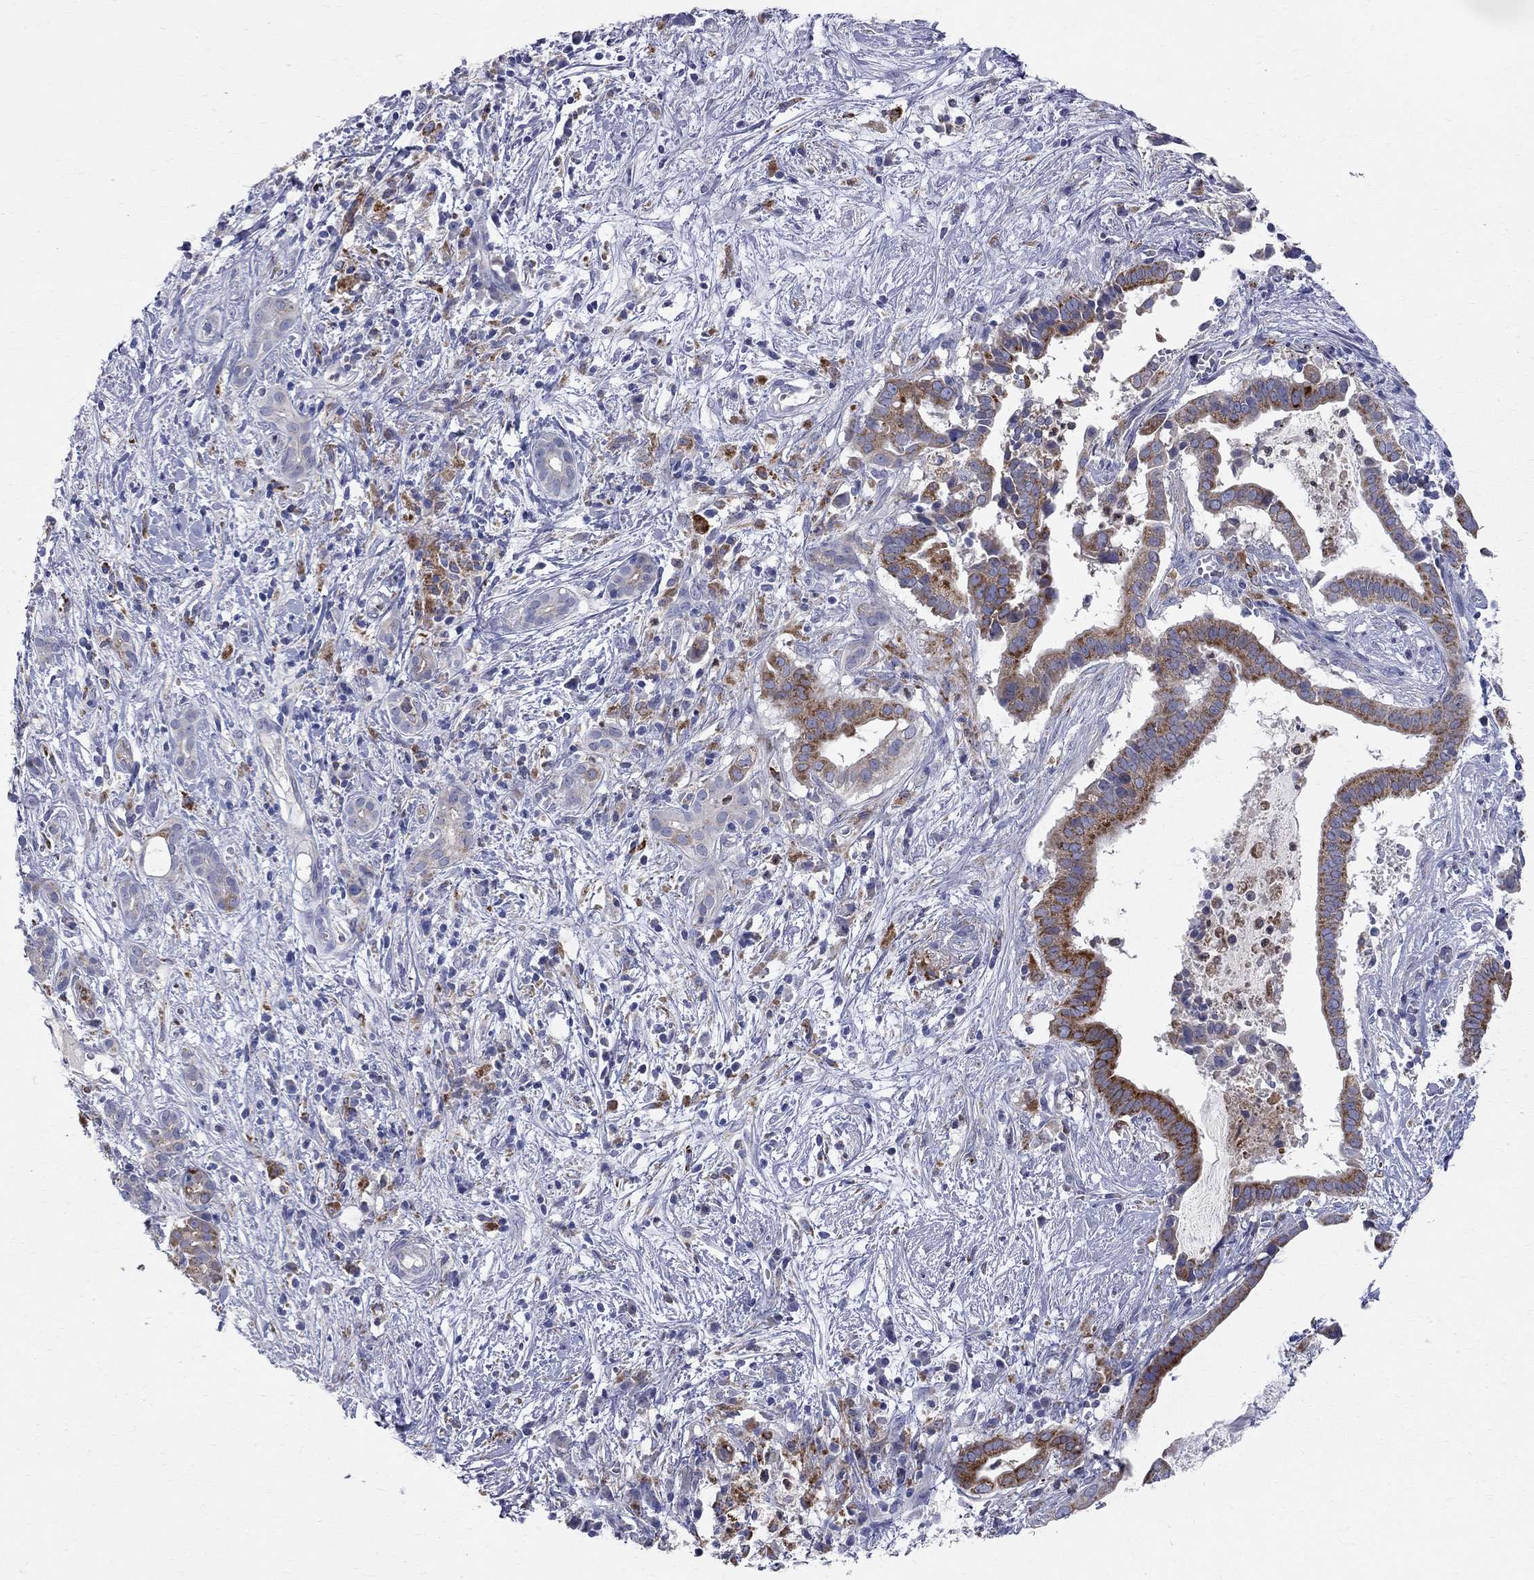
{"staining": {"intensity": "strong", "quantity": "<25%", "location": "cytoplasmic/membranous"}, "tissue": "pancreatic cancer", "cell_type": "Tumor cells", "image_type": "cancer", "snomed": [{"axis": "morphology", "description": "Adenocarcinoma, NOS"}, {"axis": "topography", "description": "Pancreas"}], "caption": "Pancreatic cancer stained with DAB immunohistochemistry (IHC) reveals medium levels of strong cytoplasmic/membranous positivity in approximately <25% of tumor cells.", "gene": "ACSL1", "patient": {"sex": "male", "age": 61}}